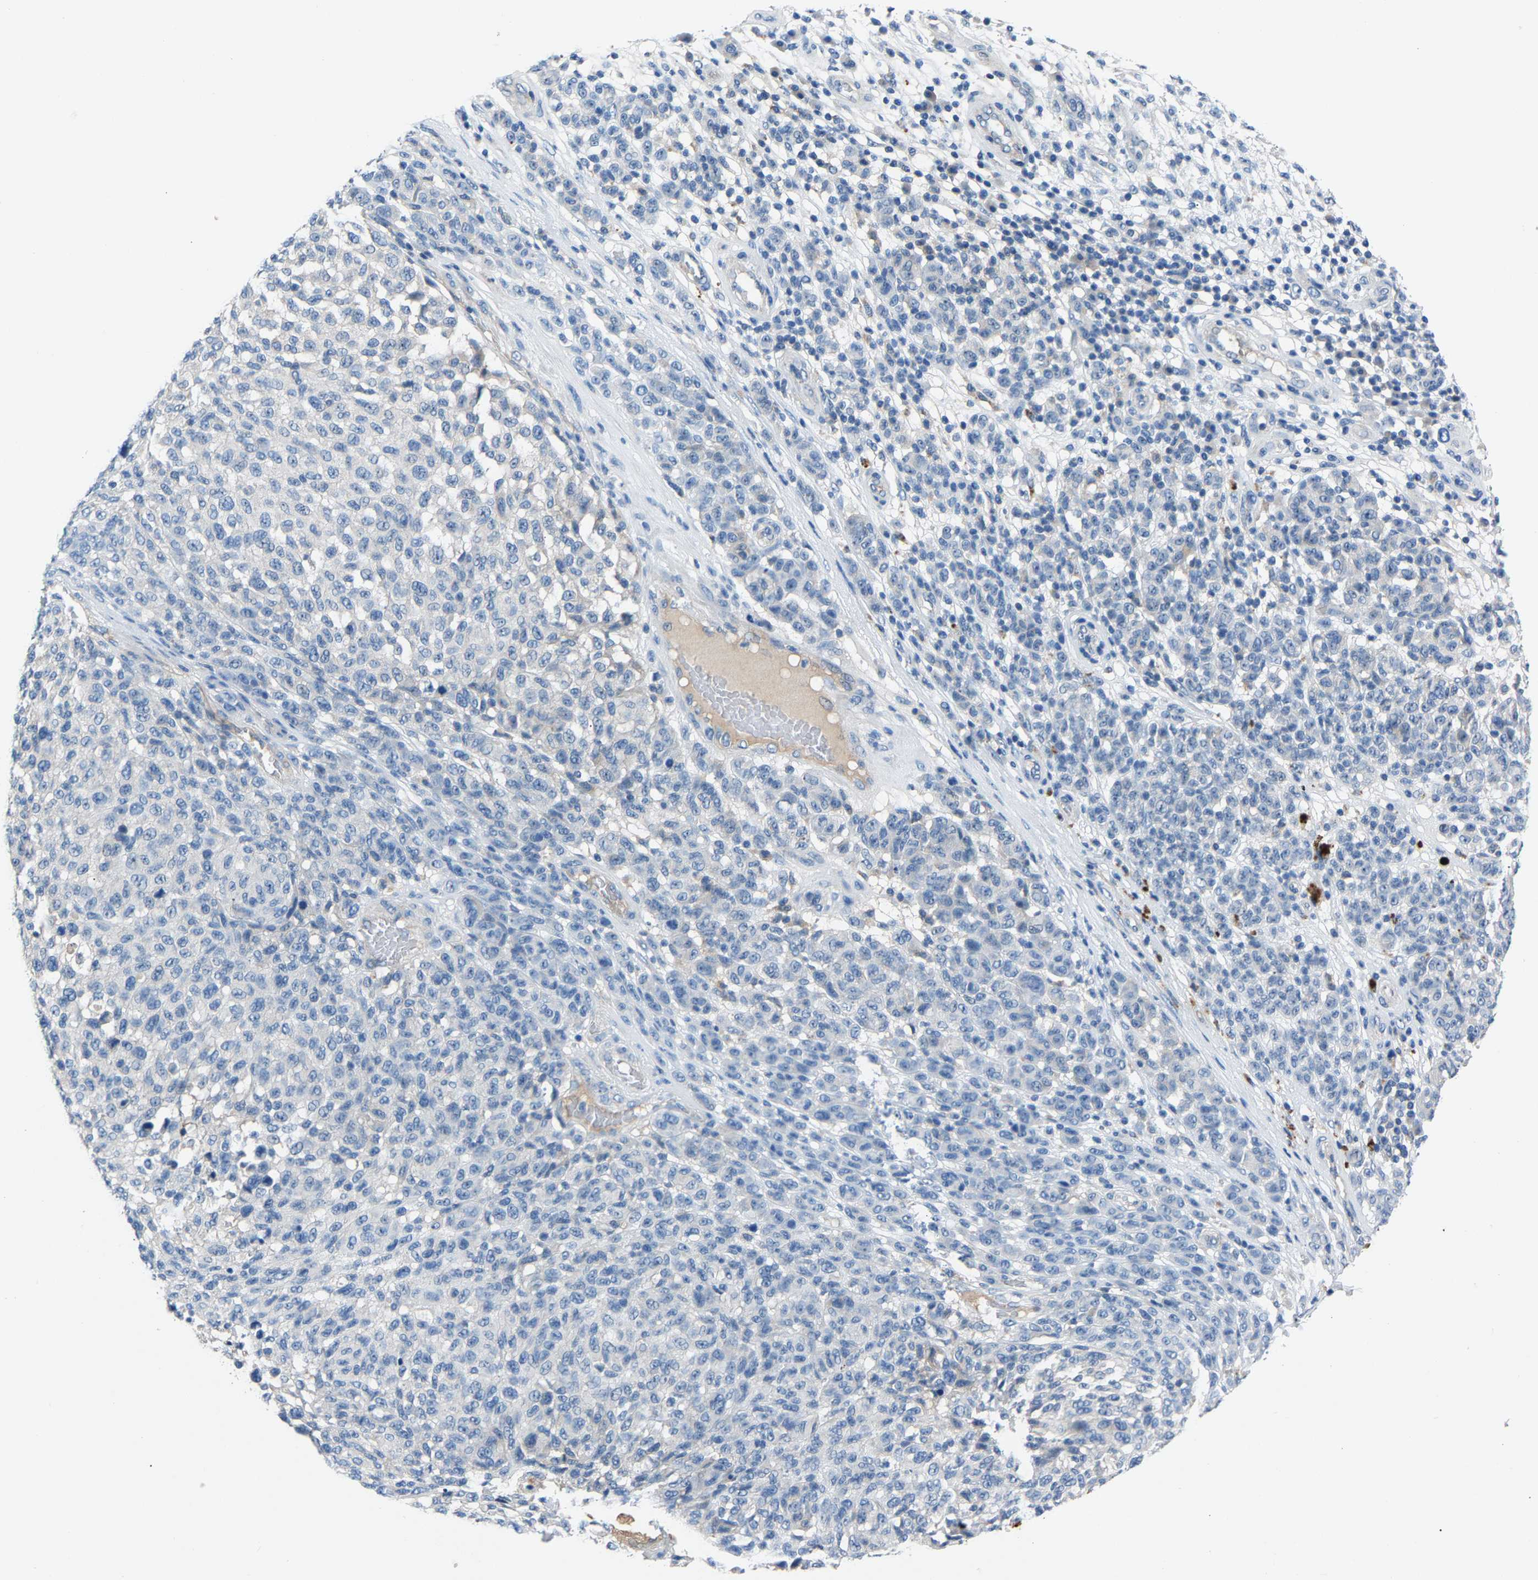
{"staining": {"intensity": "negative", "quantity": "none", "location": "none"}, "tissue": "melanoma", "cell_type": "Tumor cells", "image_type": "cancer", "snomed": [{"axis": "morphology", "description": "Malignant melanoma, NOS"}, {"axis": "topography", "description": "Skin"}], "caption": "IHC of malignant melanoma displays no positivity in tumor cells. (Stains: DAB immunohistochemistry (IHC) with hematoxylin counter stain, Microscopy: brightfield microscopy at high magnification).", "gene": "DNAAF5", "patient": {"sex": "male", "age": 59}}